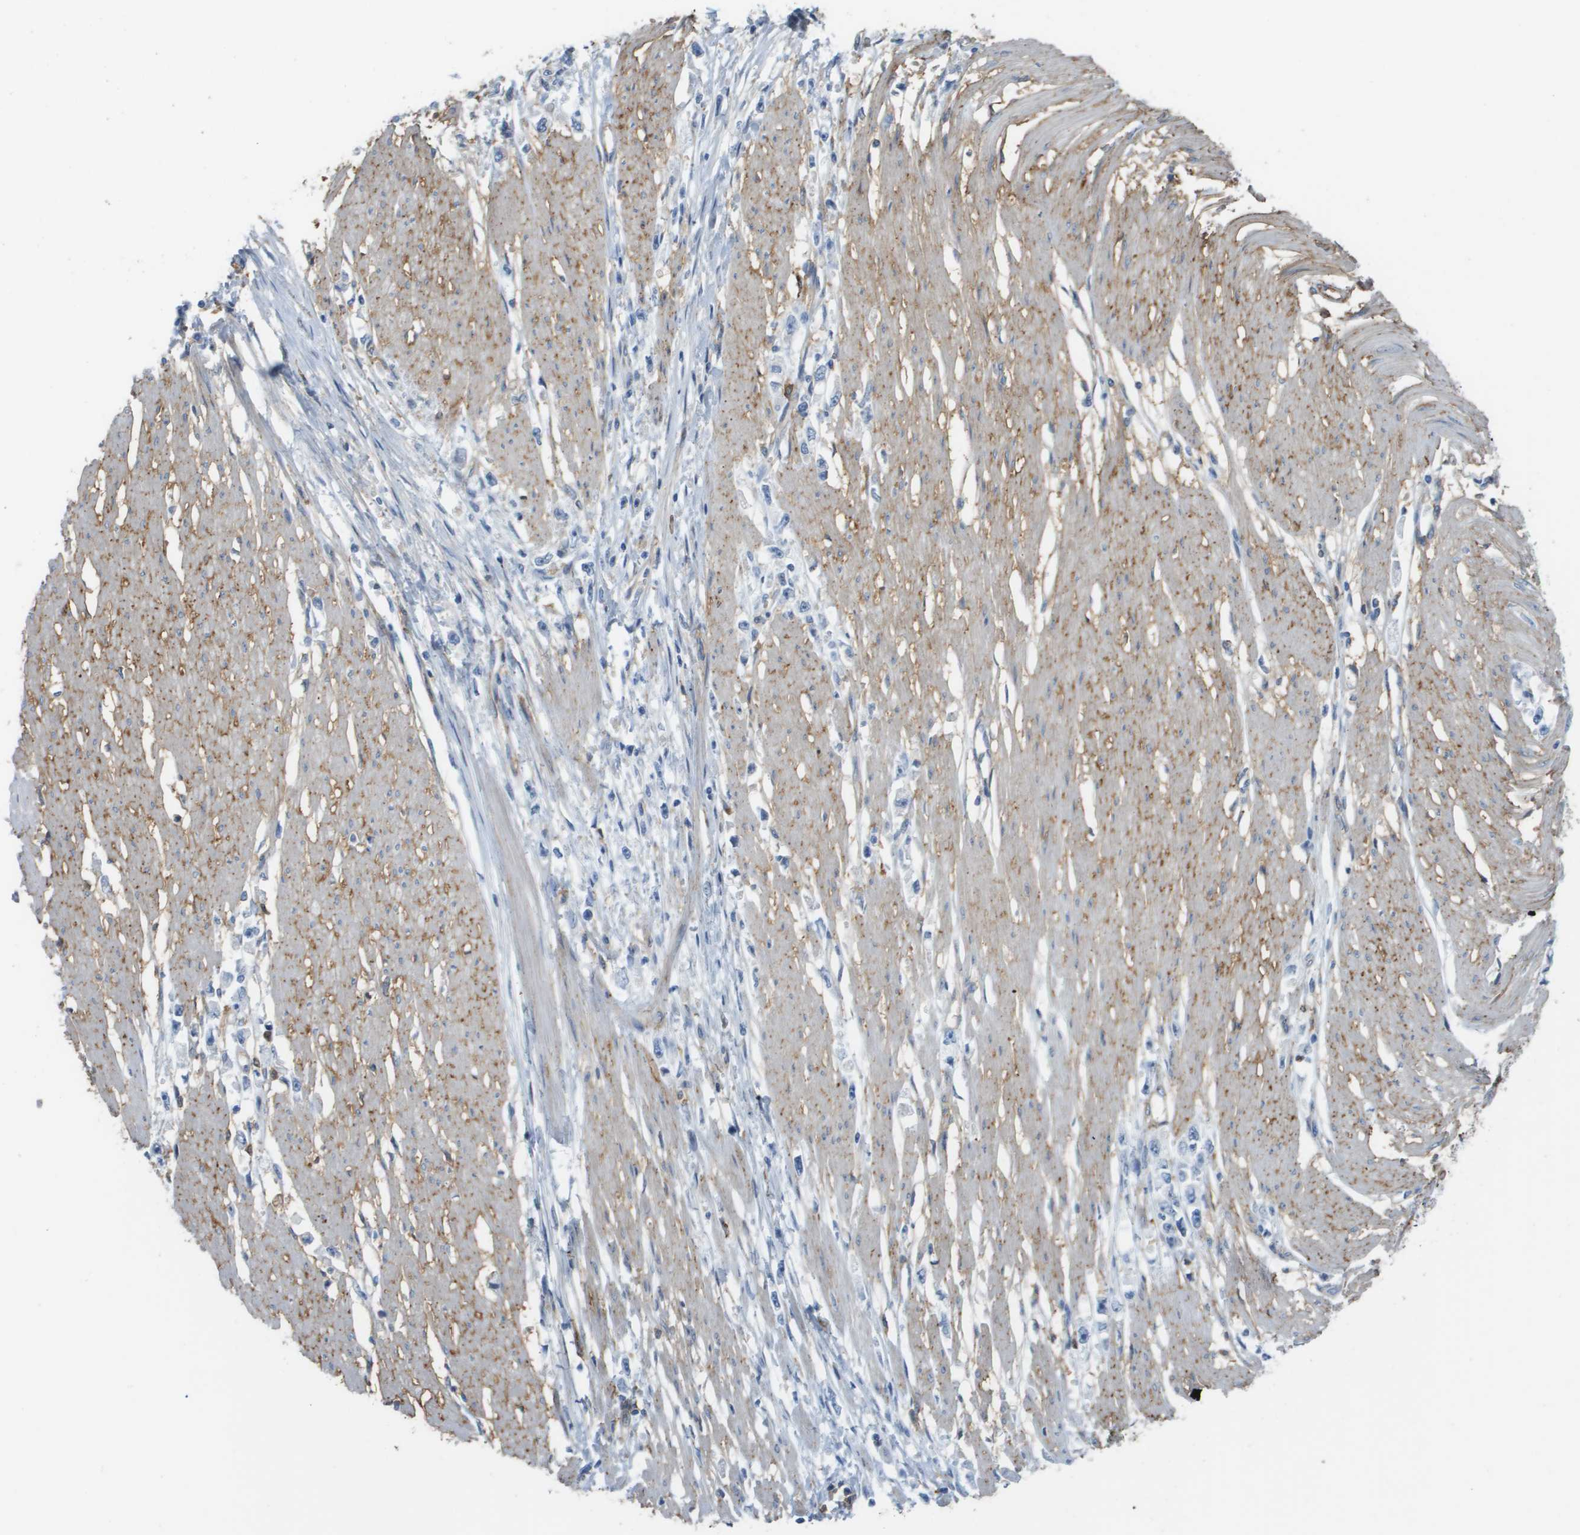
{"staining": {"intensity": "negative", "quantity": "none", "location": "none"}, "tissue": "stomach cancer", "cell_type": "Tumor cells", "image_type": "cancer", "snomed": [{"axis": "morphology", "description": "Adenocarcinoma, NOS"}, {"axis": "topography", "description": "Stomach"}], "caption": "IHC of human stomach cancer displays no positivity in tumor cells.", "gene": "ZBTB43", "patient": {"sex": "female", "age": 59}}